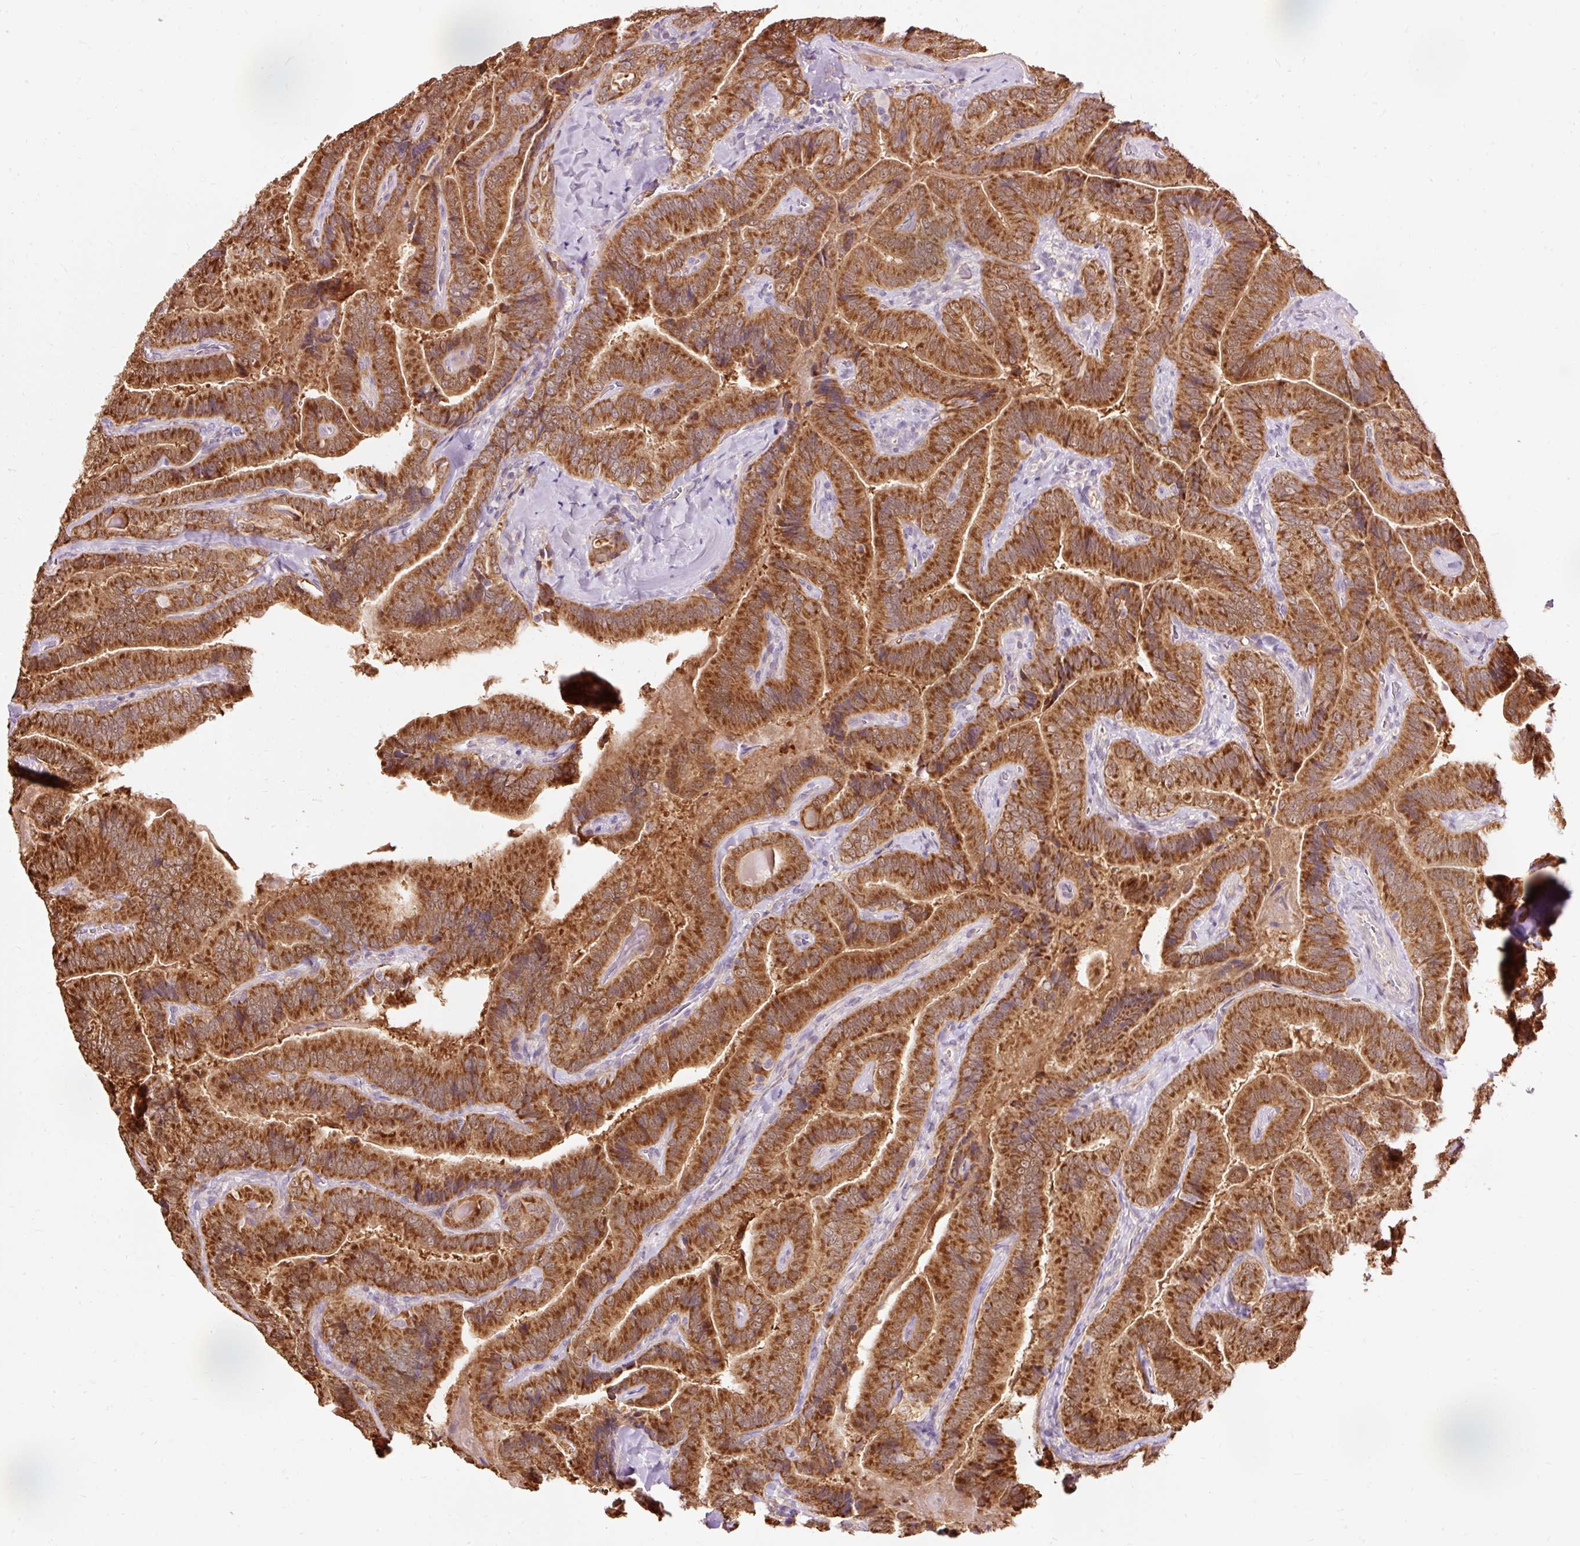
{"staining": {"intensity": "strong", "quantity": ">75%", "location": "cytoplasmic/membranous"}, "tissue": "thyroid cancer", "cell_type": "Tumor cells", "image_type": "cancer", "snomed": [{"axis": "morphology", "description": "Papillary adenocarcinoma, NOS"}, {"axis": "topography", "description": "Thyroid gland"}], "caption": "Brown immunohistochemical staining in human thyroid cancer (papillary adenocarcinoma) displays strong cytoplasmic/membranous expression in approximately >75% of tumor cells.", "gene": "PRDX5", "patient": {"sex": "male", "age": 61}}